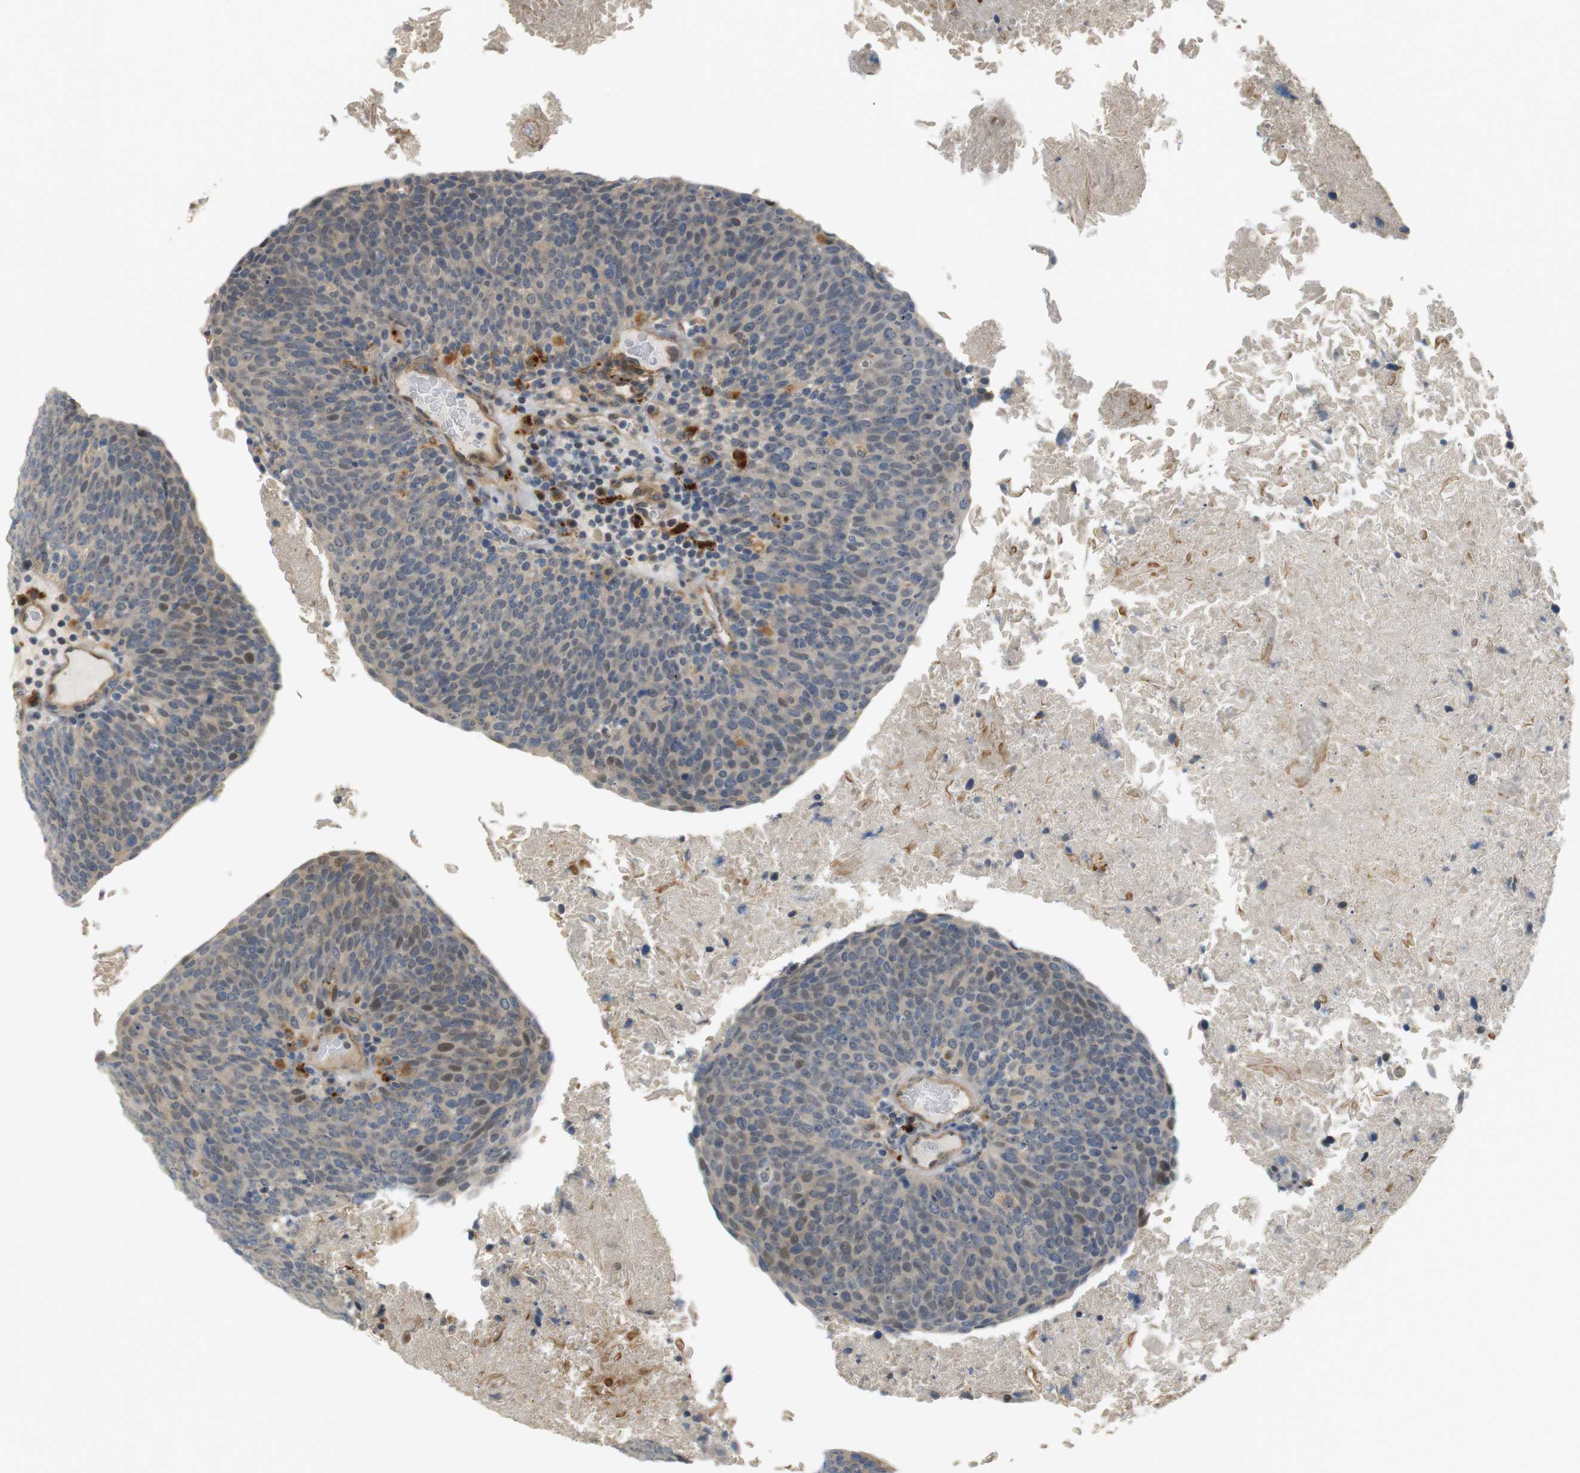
{"staining": {"intensity": "weak", "quantity": "25%-75%", "location": "cytoplasmic/membranous"}, "tissue": "head and neck cancer", "cell_type": "Tumor cells", "image_type": "cancer", "snomed": [{"axis": "morphology", "description": "Squamous cell carcinoma, NOS"}, {"axis": "morphology", "description": "Squamous cell carcinoma, metastatic, NOS"}, {"axis": "topography", "description": "Lymph node"}, {"axis": "topography", "description": "Head-Neck"}], "caption": "Immunohistochemistry (IHC) micrograph of neoplastic tissue: human head and neck cancer (metastatic squamous cell carcinoma) stained using immunohistochemistry (IHC) exhibits low levels of weak protein expression localized specifically in the cytoplasmic/membranous of tumor cells, appearing as a cytoplasmic/membranous brown color.", "gene": "TSPAN9", "patient": {"sex": "male", "age": 62}}